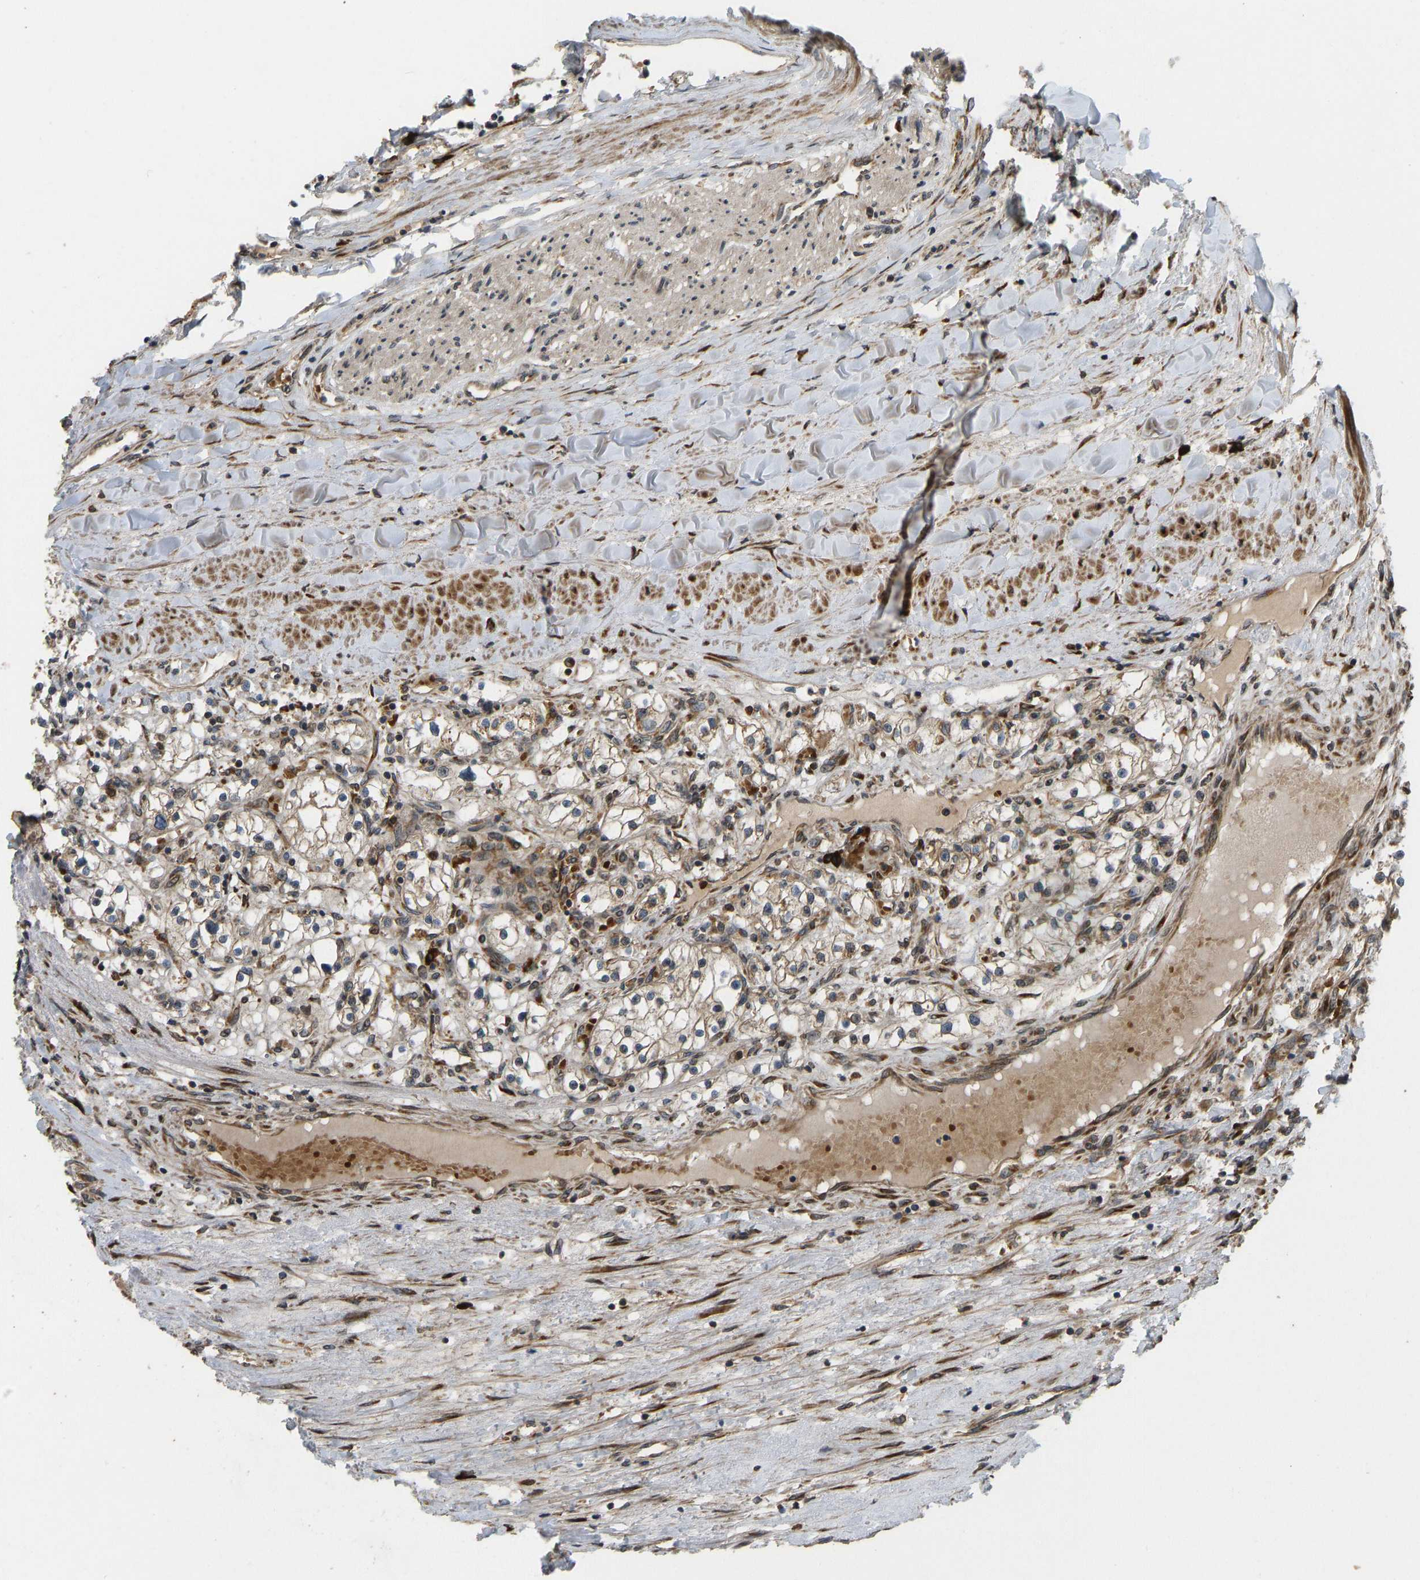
{"staining": {"intensity": "moderate", "quantity": ">75%", "location": "cytoplasmic/membranous"}, "tissue": "renal cancer", "cell_type": "Tumor cells", "image_type": "cancer", "snomed": [{"axis": "morphology", "description": "Adenocarcinoma, NOS"}, {"axis": "topography", "description": "Kidney"}], "caption": "Immunohistochemical staining of adenocarcinoma (renal) shows moderate cytoplasmic/membranous protein positivity in approximately >75% of tumor cells. (Brightfield microscopy of DAB IHC at high magnification).", "gene": "RPN2", "patient": {"sex": "male", "age": 68}}